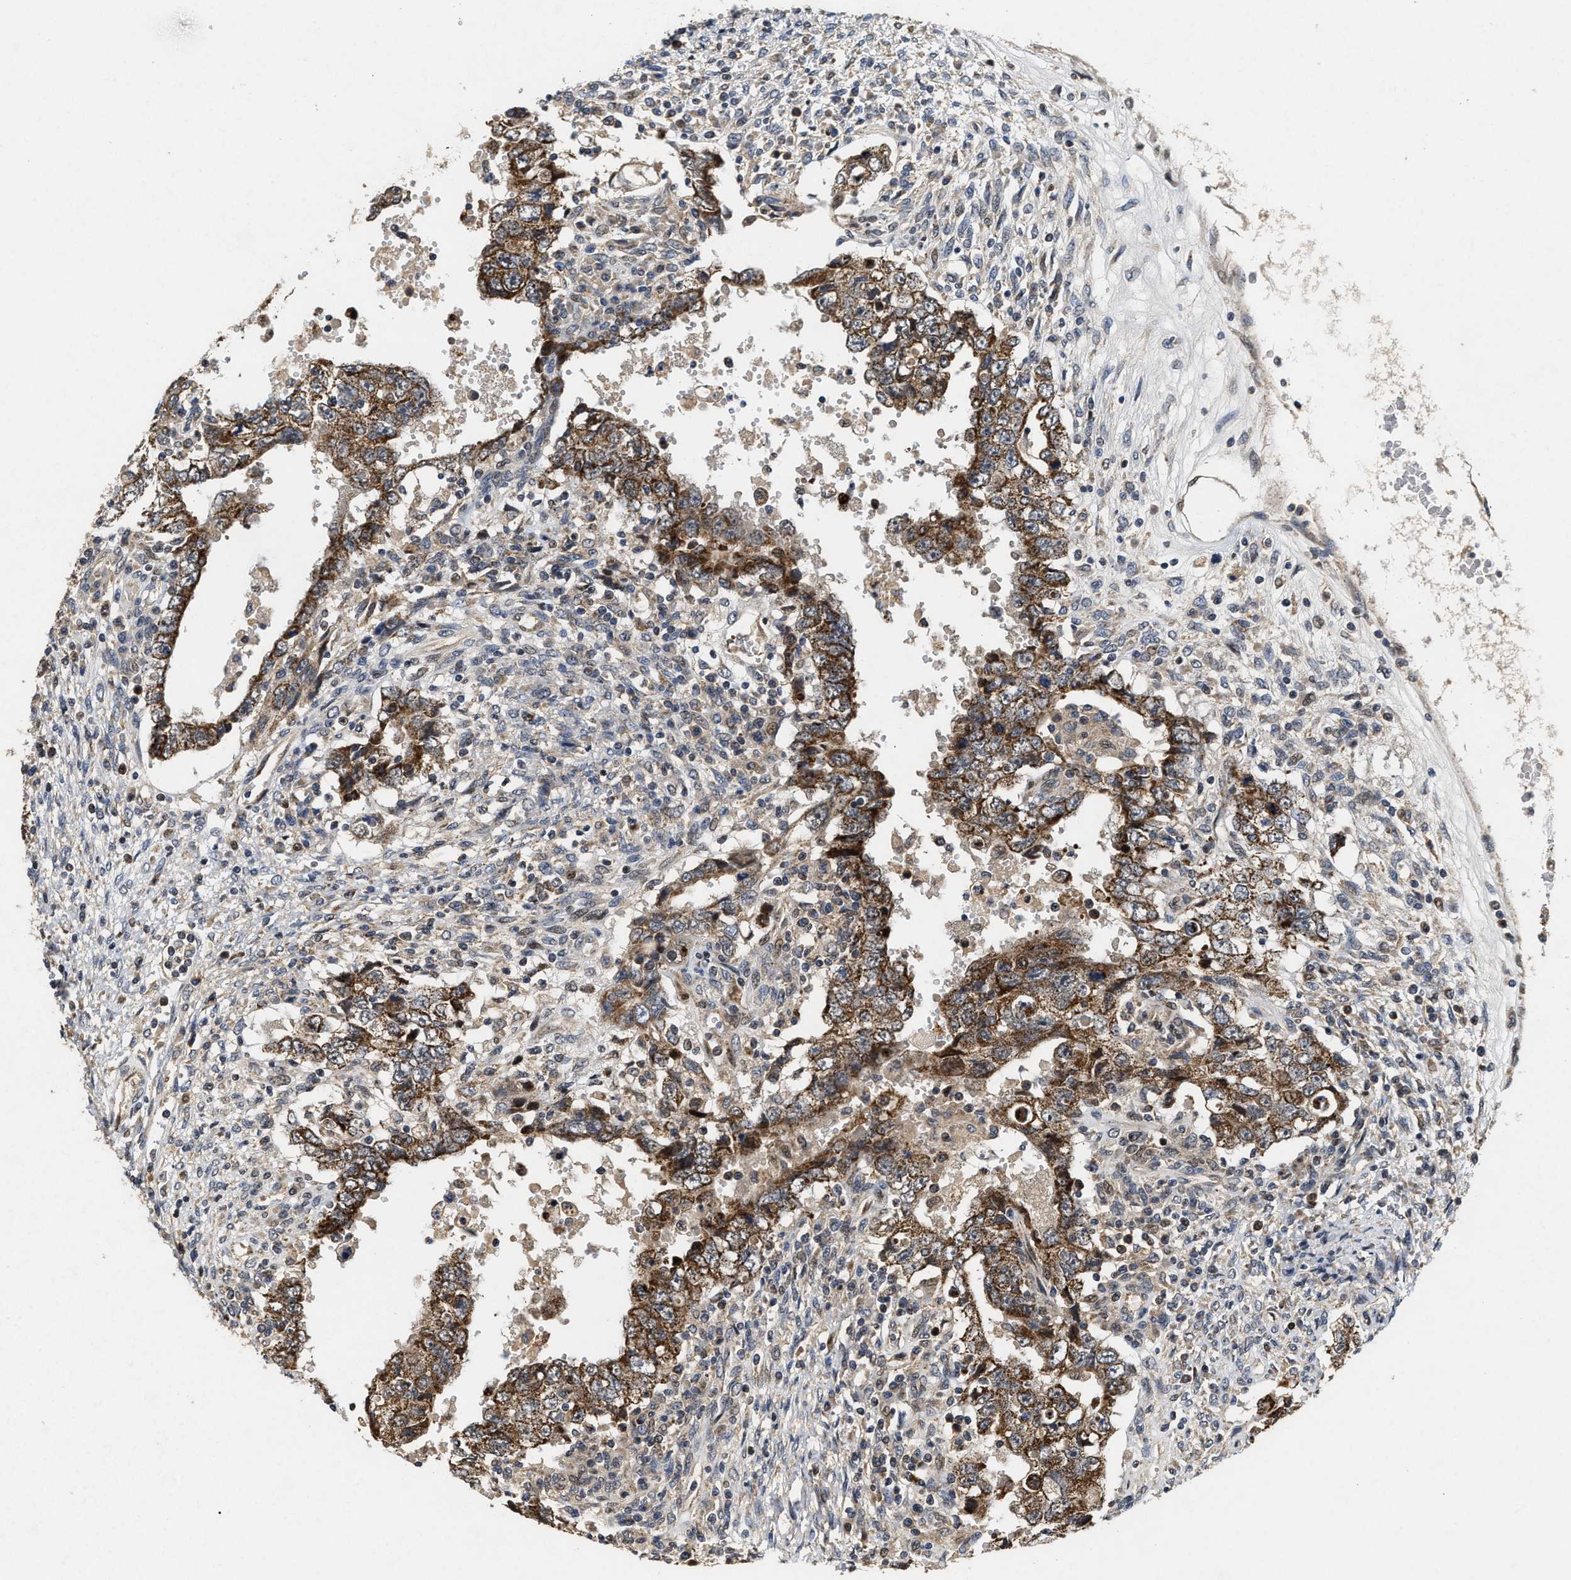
{"staining": {"intensity": "moderate", "quantity": ">75%", "location": "cytoplasmic/membranous"}, "tissue": "testis cancer", "cell_type": "Tumor cells", "image_type": "cancer", "snomed": [{"axis": "morphology", "description": "Carcinoma, Embryonal, NOS"}, {"axis": "topography", "description": "Testis"}], "caption": "A histopathology image of testis cancer stained for a protein displays moderate cytoplasmic/membranous brown staining in tumor cells. The staining is performed using DAB (3,3'-diaminobenzidine) brown chromogen to label protein expression. The nuclei are counter-stained blue using hematoxylin.", "gene": "SCYL2", "patient": {"sex": "male", "age": 26}}